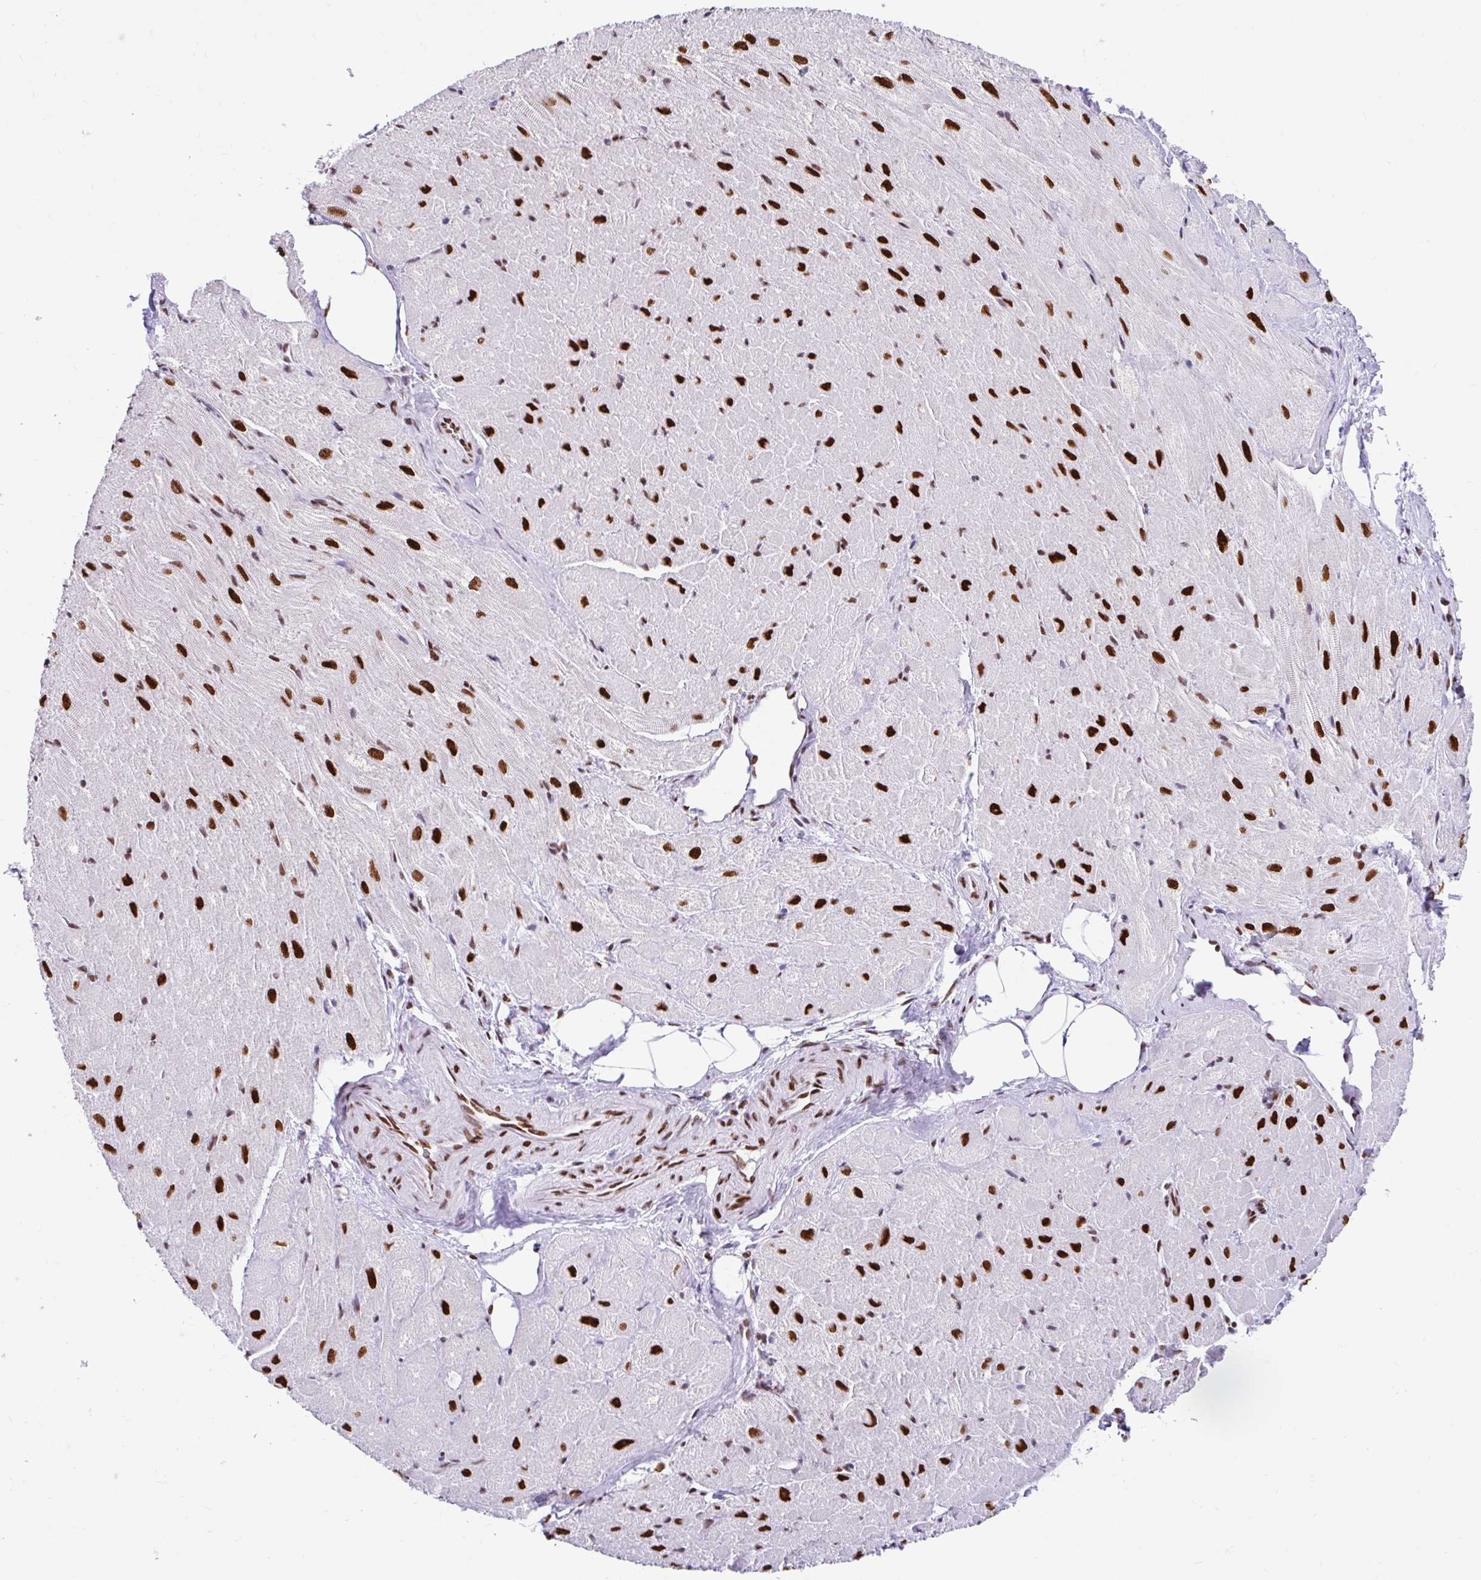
{"staining": {"intensity": "strong", "quantity": ">75%", "location": "nuclear"}, "tissue": "heart muscle", "cell_type": "Cardiomyocytes", "image_type": "normal", "snomed": [{"axis": "morphology", "description": "Normal tissue, NOS"}, {"axis": "topography", "description": "Heart"}], "caption": "Immunohistochemical staining of normal heart muscle demonstrates >75% levels of strong nuclear protein positivity in about >75% of cardiomyocytes. The protein is shown in brown color, while the nuclei are stained blue.", "gene": "KHDRBS1", "patient": {"sex": "male", "age": 62}}